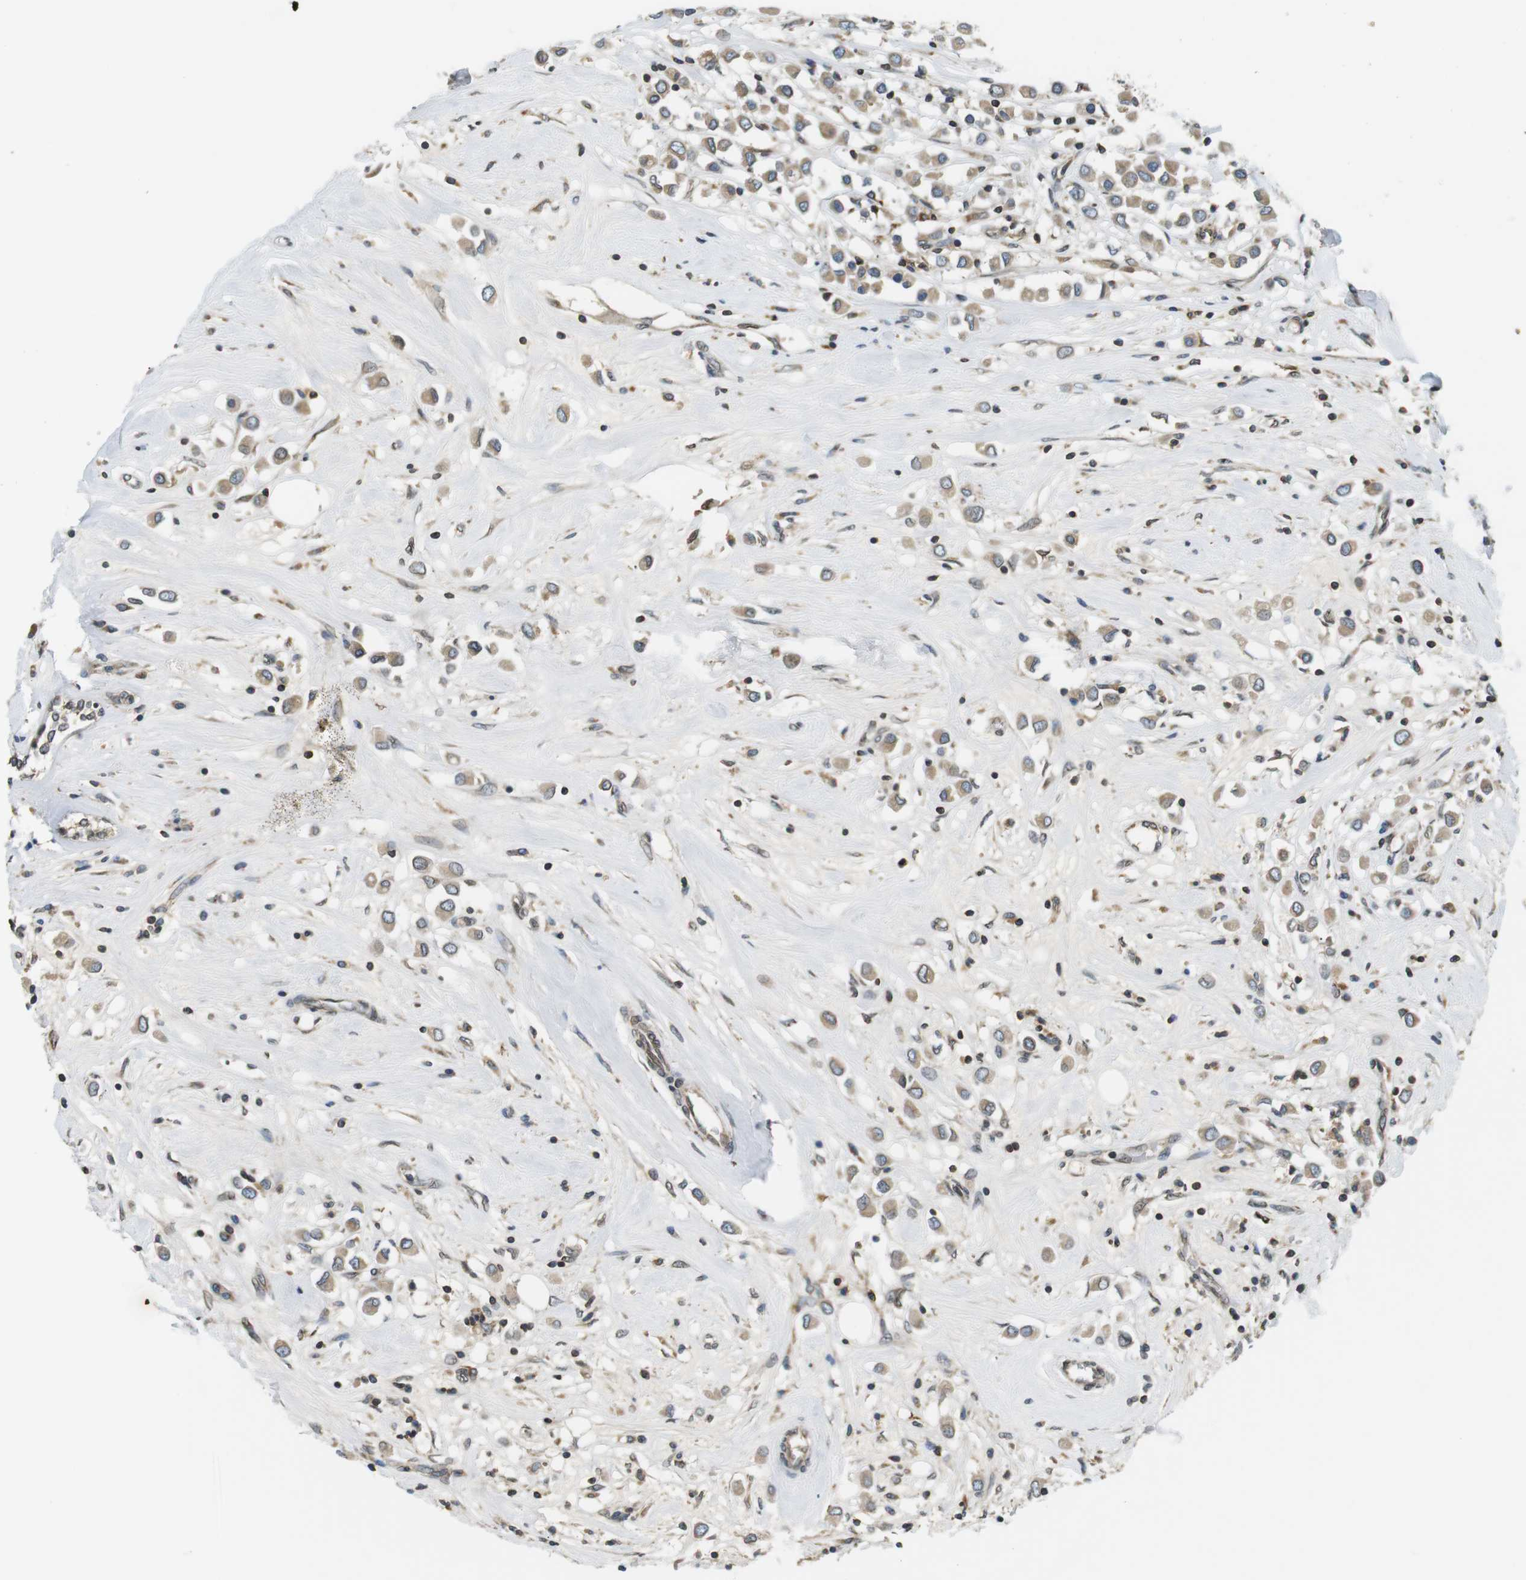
{"staining": {"intensity": "moderate", "quantity": ">75%", "location": "cytoplasmic/membranous"}, "tissue": "breast cancer", "cell_type": "Tumor cells", "image_type": "cancer", "snomed": [{"axis": "morphology", "description": "Duct carcinoma"}, {"axis": "topography", "description": "Breast"}], "caption": "Breast intraductal carcinoma stained with DAB (3,3'-diaminobenzidine) immunohistochemistry (IHC) demonstrates medium levels of moderate cytoplasmic/membranous staining in about >75% of tumor cells. The staining was performed using DAB to visualize the protein expression in brown, while the nuclei were stained in blue with hematoxylin (Magnification: 20x).", "gene": "TMX4", "patient": {"sex": "female", "age": 61}}